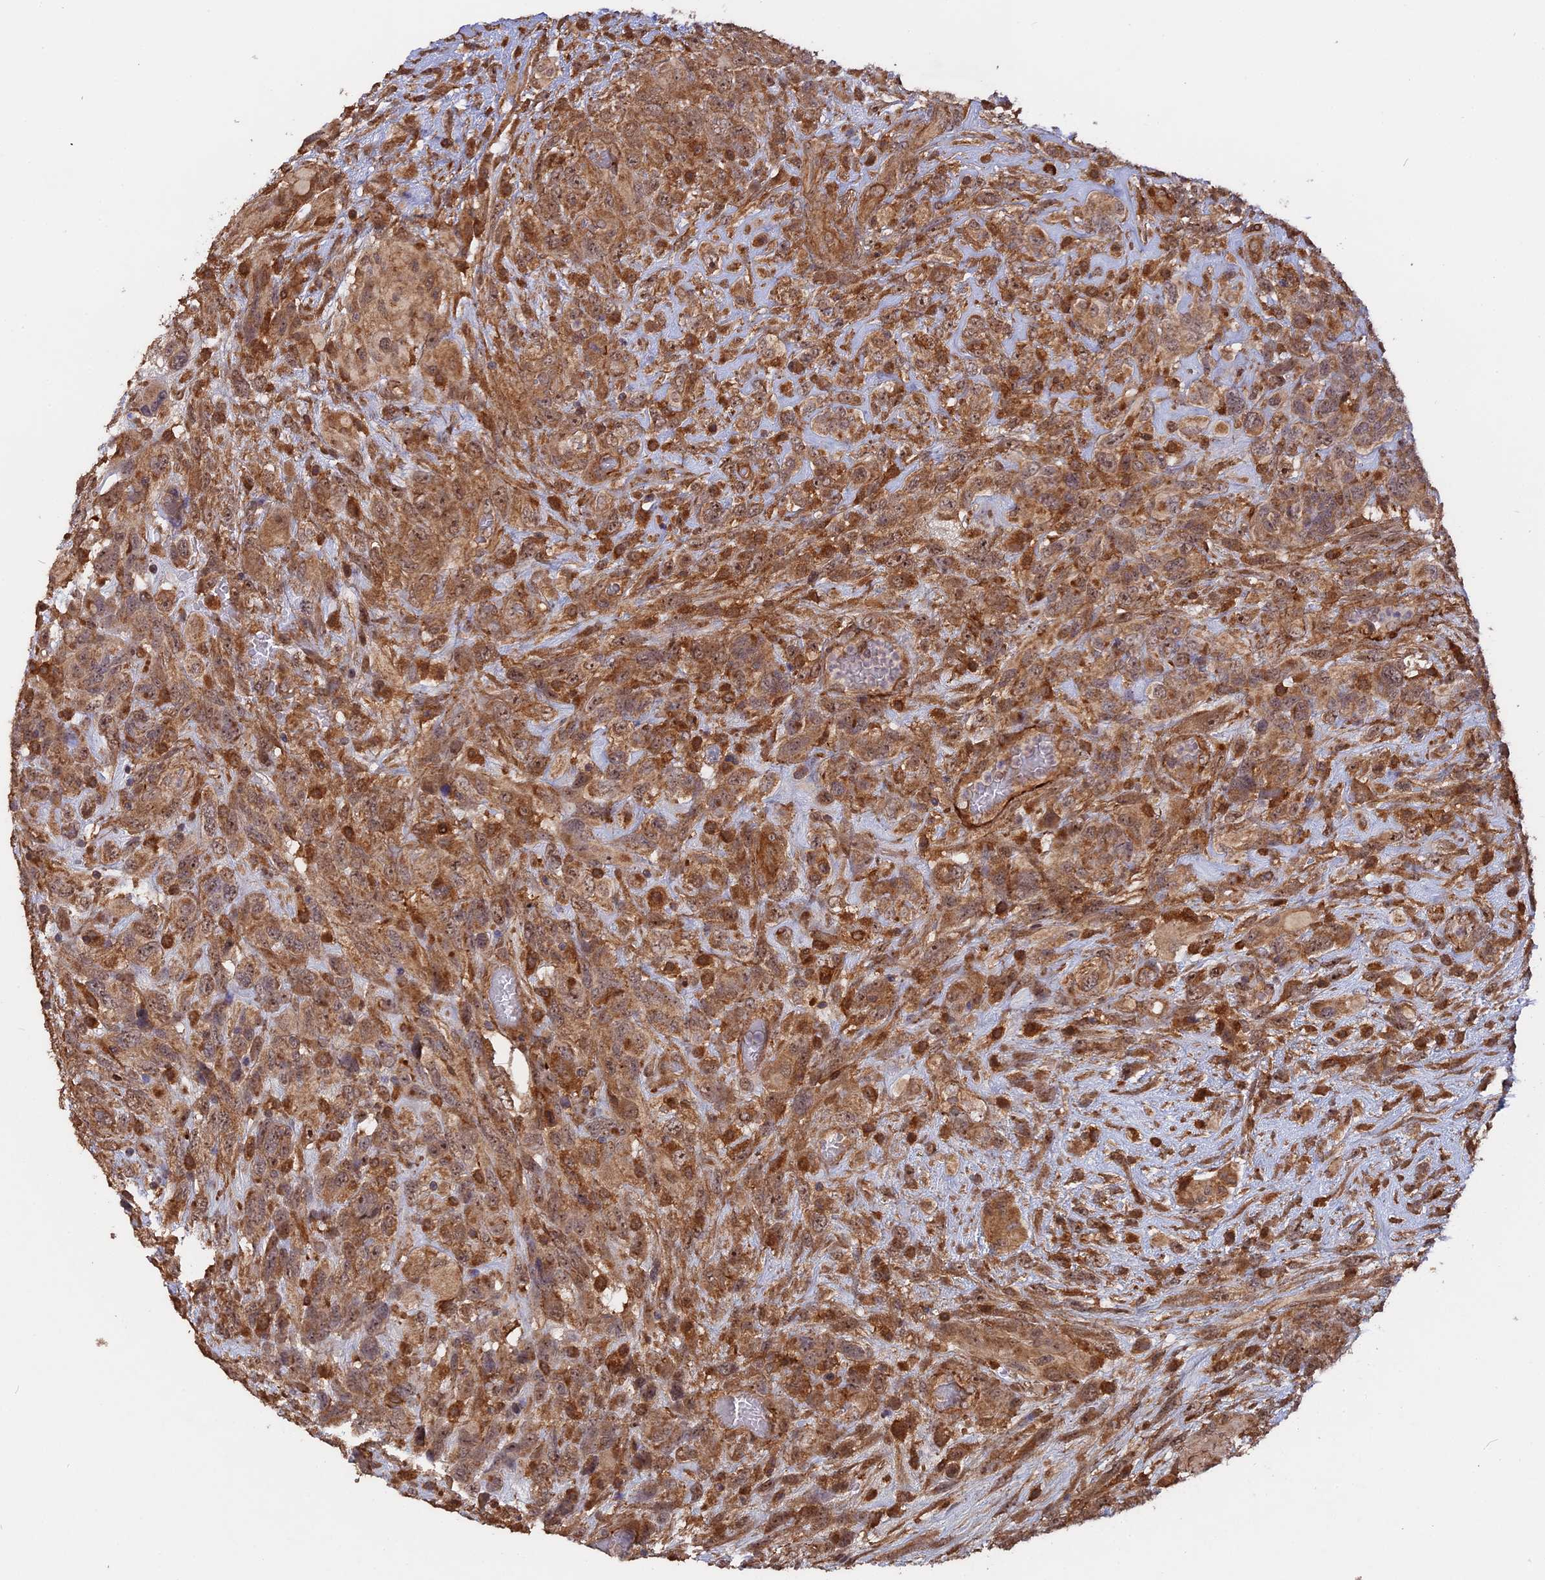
{"staining": {"intensity": "moderate", "quantity": ">75%", "location": "cytoplasmic/membranous"}, "tissue": "glioma", "cell_type": "Tumor cells", "image_type": "cancer", "snomed": [{"axis": "morphology", "description": "Glioma, malignant, High grade"}, {"axis": "topography", "description": "Brain"}], "caption": "Protein positivity by immunohistochemistry reveals moderate cytoplasmic/membranous staining in about >75% of tumor cells in glioma.", "gene": "SAC3D1", "patient": {"sex": "male", "age": 61}}